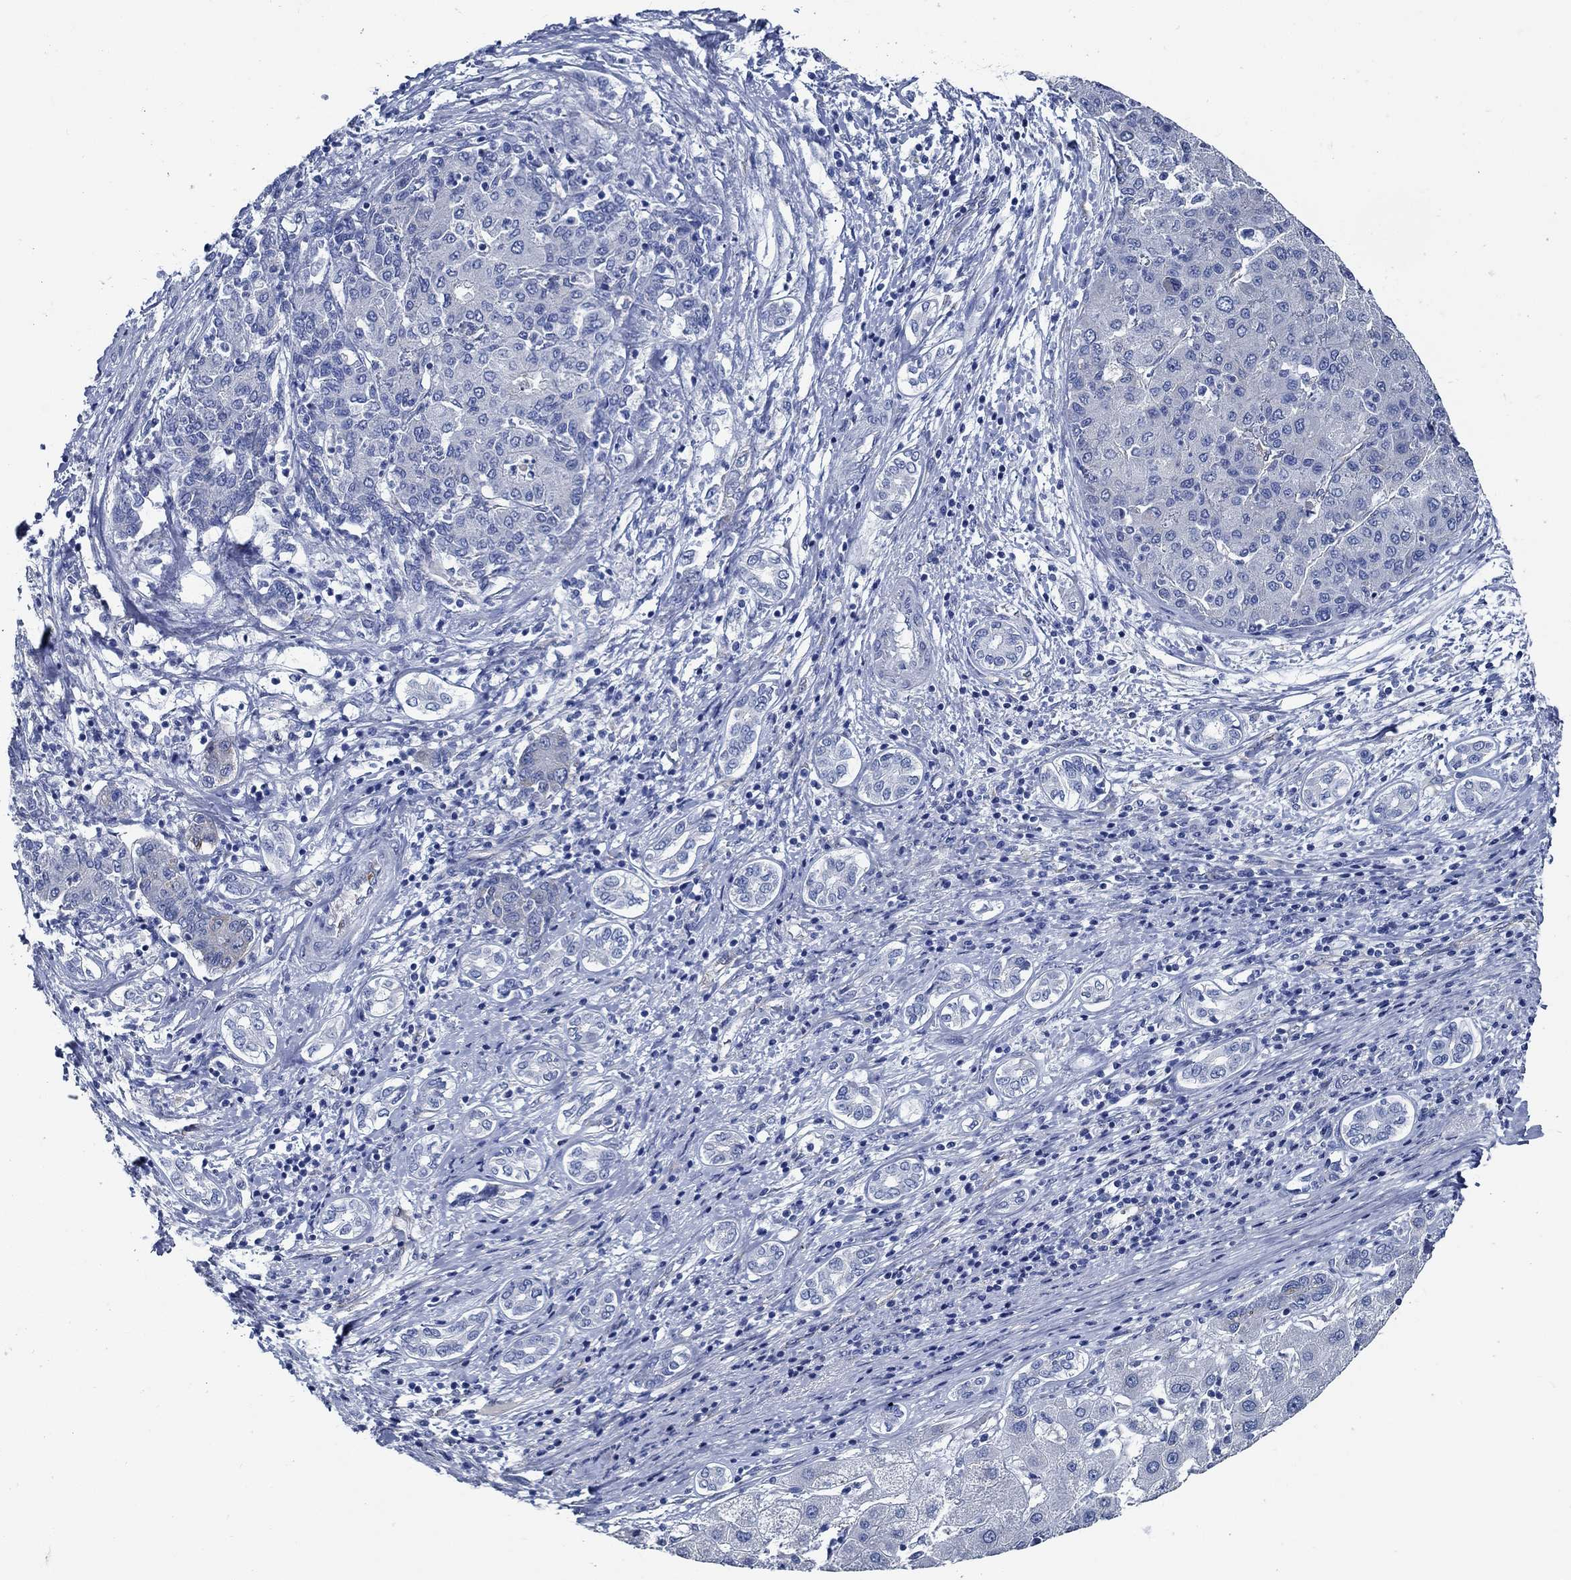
{"staining": {"intensity": "negative", "quantity": "none", "location": "none"}, "tissue": "liver cancer", "cell_type": "Tumor cells", "image_type": "cancer", "snomed": [{"axis": "morphology", "description": "Carcinoma, Hepatocellular, NOS"}, {"axis": "topography", "description": "Liver"}], "caption": "Immunohistochemistry micrograph of human liver cancer stained for a protein (brown), which displays no expression in tumor cells. (Stains: DAB IHC with hematoxylin counter stain, Microscopy: brightfield microscopy at high magnification).", "gene": "HECW2", "patient": {"sex": "male", "age": 65}}